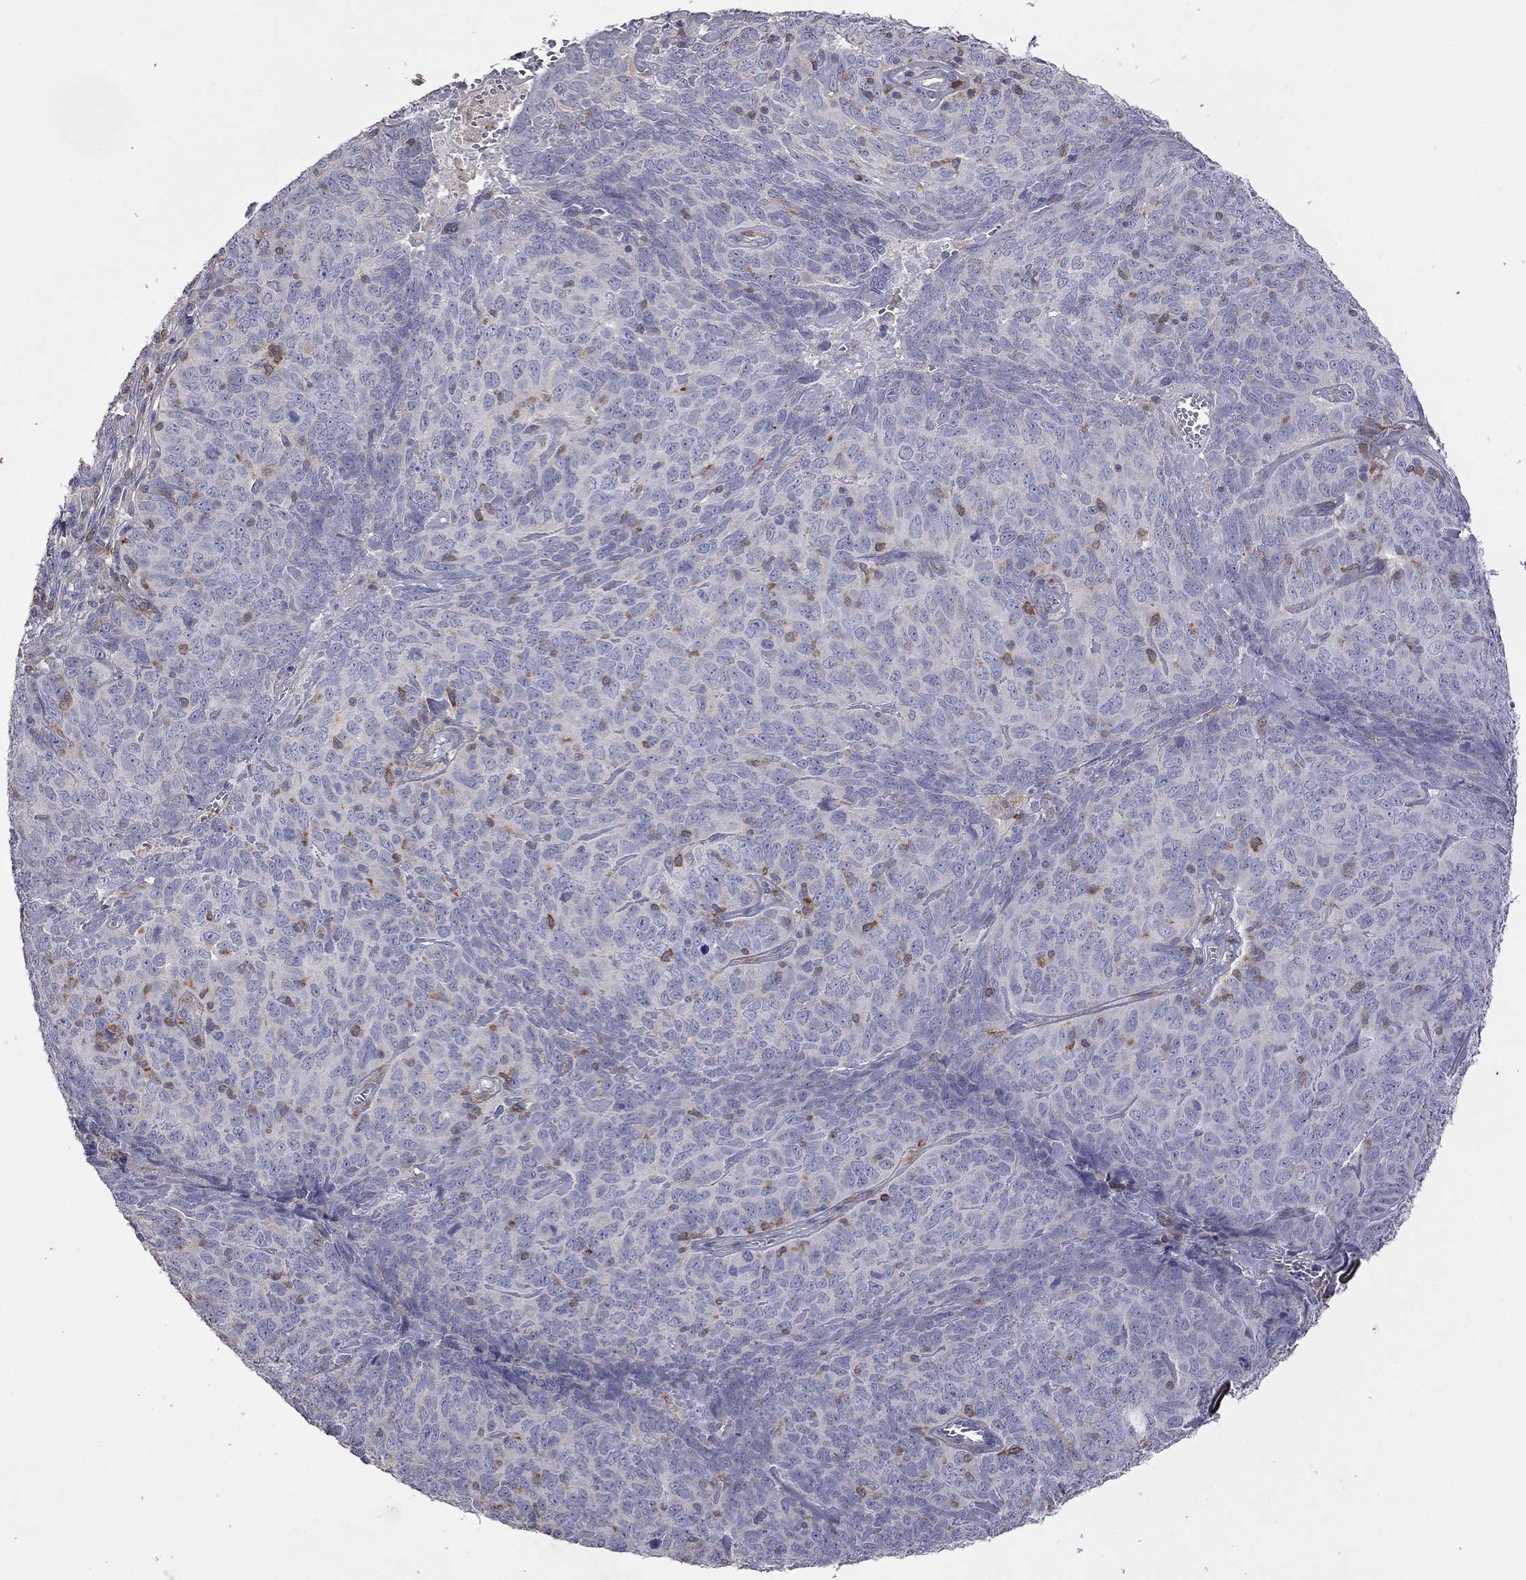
{"staining": {"intensity": "negative", "quantity": "none", "location": "none"}, "tissue": "skin cancer", "cell_type": "Tumor cells", "image_type": "cancer", "snomed": [{"axis": "morphology", "description": "Squamous cell carcinoma, NOS"}, {"axis": "topography", "description": "Skin"}, {"axis": "topography", "description": "Anal"}], "caption": "This is an immunohistochemistry (IHC) photomicrograph of skin cancer. There is no staining in tumor cells.", "gene": "IPCEF1", "patient": {"sex": "female", "age": 51}}